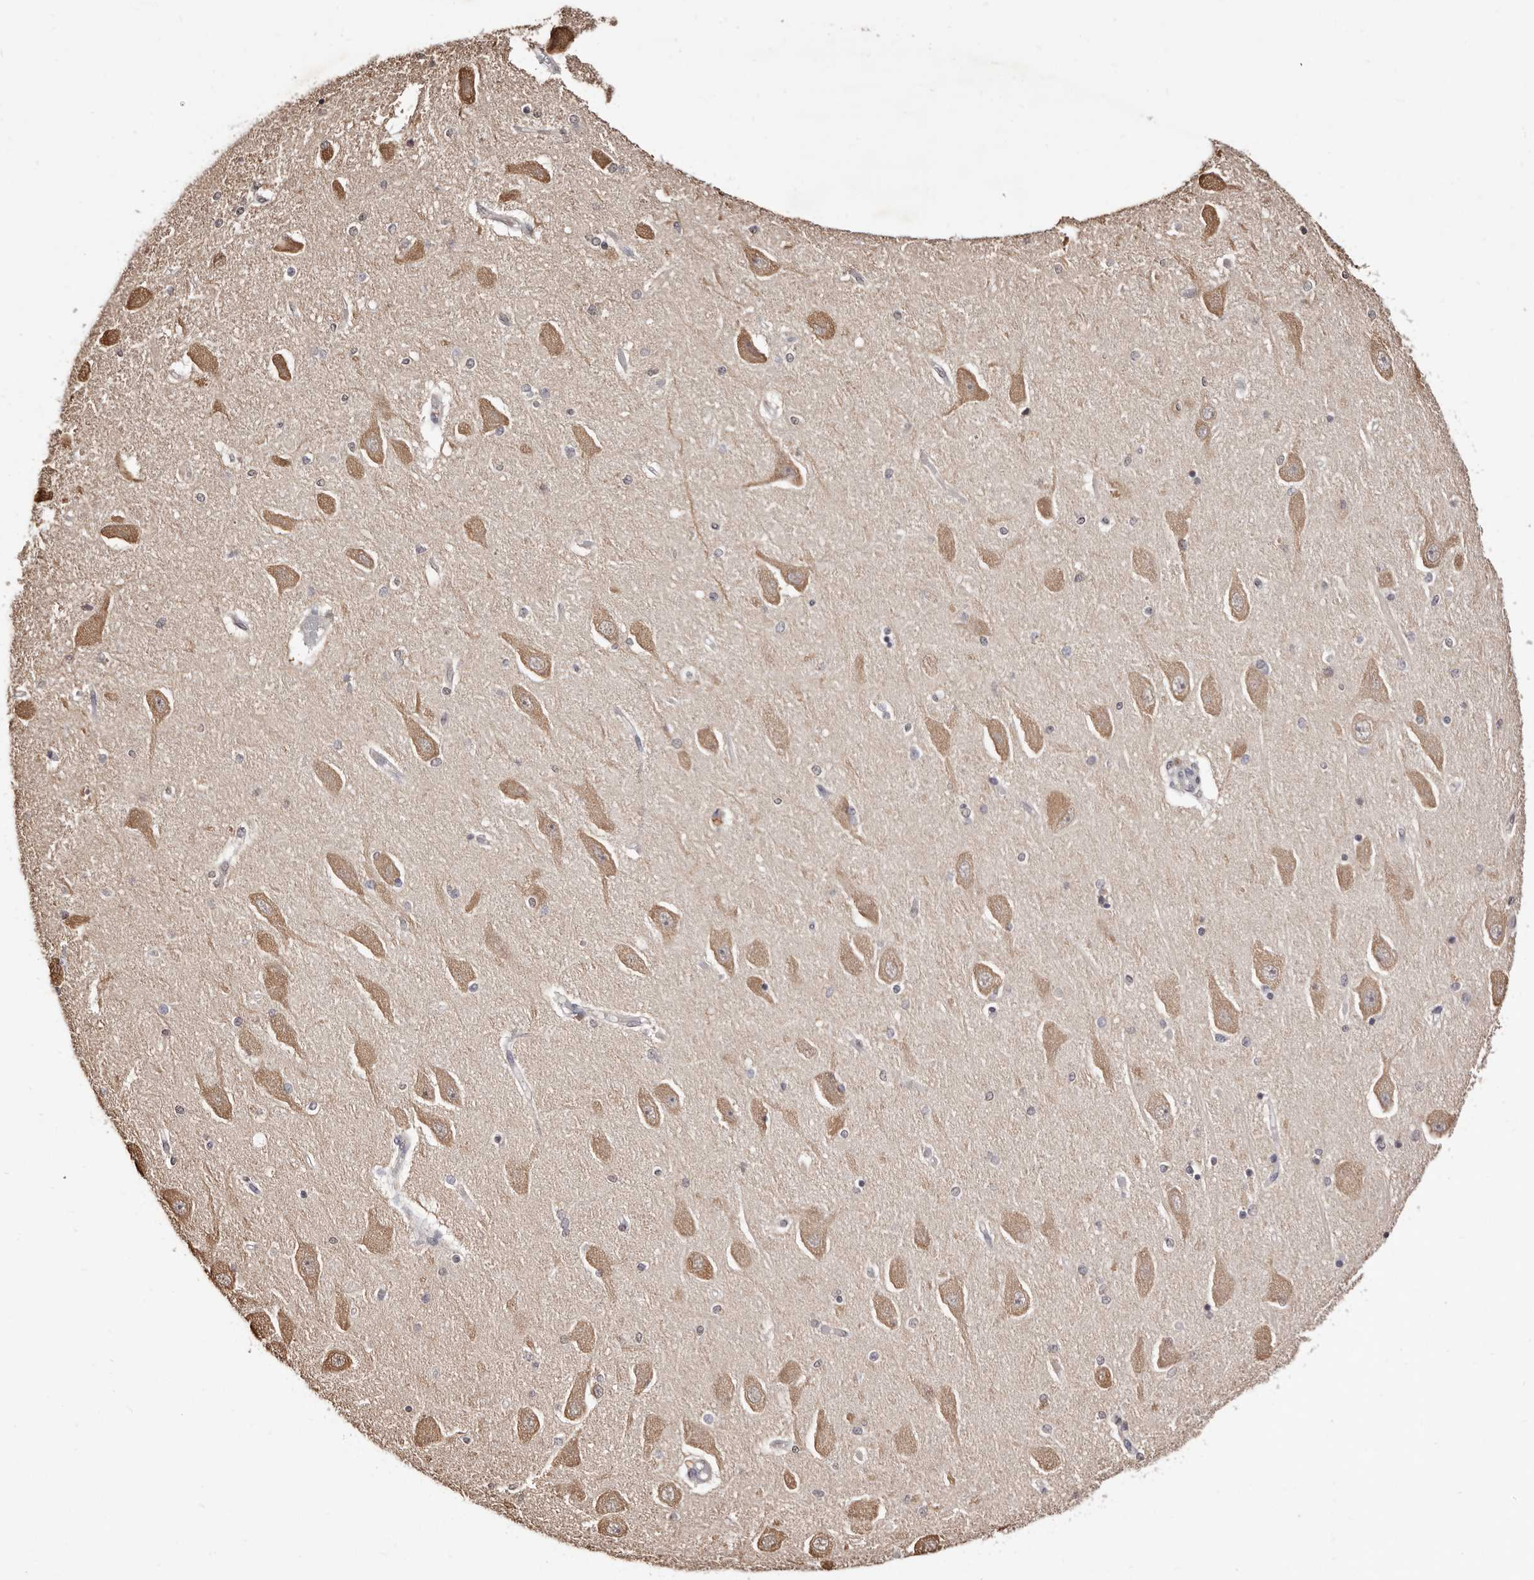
{"staining": {"intensity": "moderate", "quantity": "<25%", "location": "cytoplasmic/membranous"}, "tissue": "hippocampus", "cell_type": "Glial cells", "image_type": "normal", "snomed": [{"axis": "morphology", "description": "Normal tissue, NOS"}, {"axis": "topography", "description": "Hippocampus"}], "caption": "A high-resolution histopathology image shows IHC staining of normal hippocampus, which displays moderate cytoplasmic/membranous staining in about <25% of glial cells. Immunohistochemistry (ihc) stains the protein of interest in brown and the nuclei are stained blue.", "gene": "BICRAL", "patient": {"sex": "female", "age": 54}}